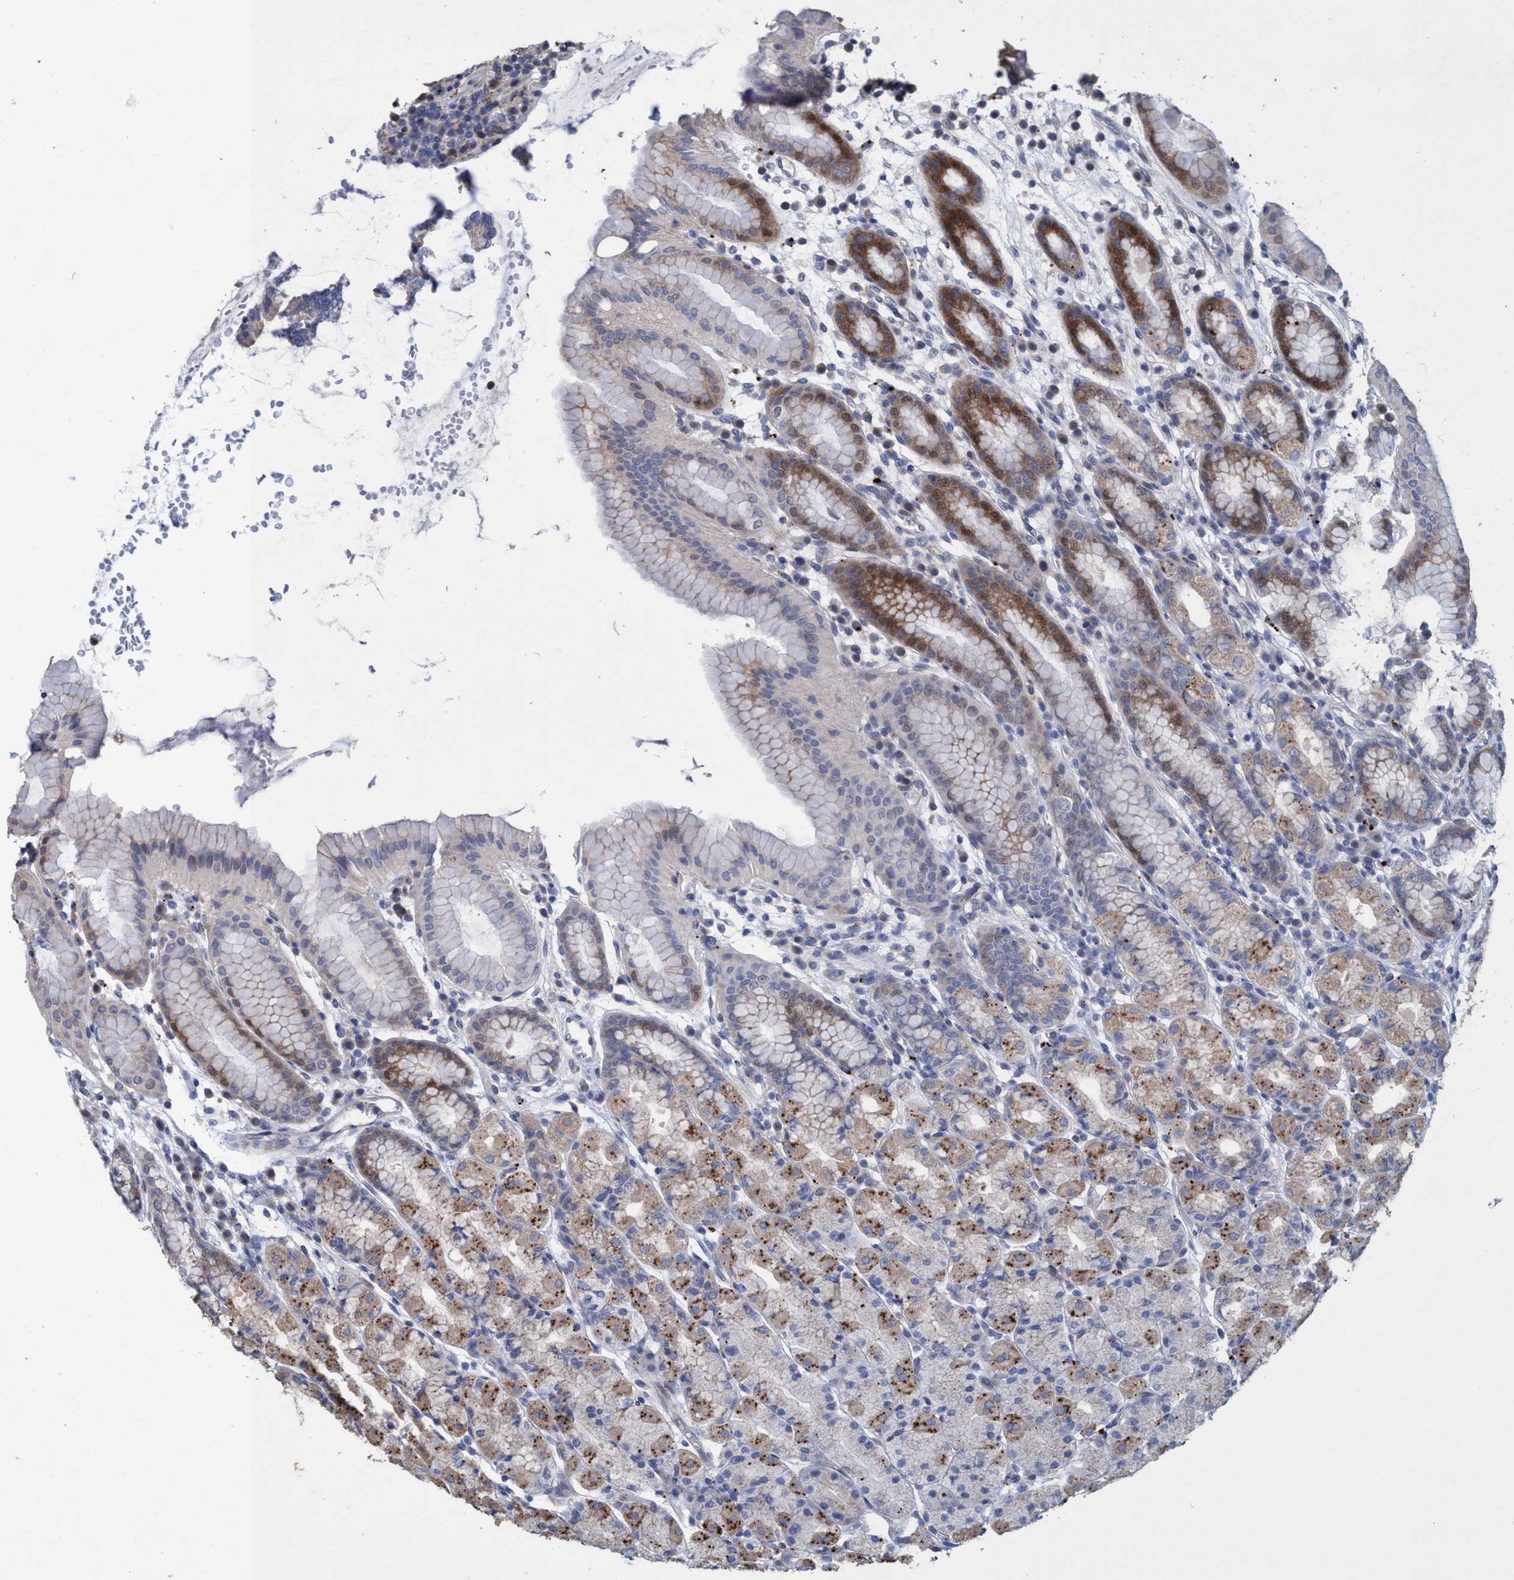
{"staining": {"intensity": "moderate", "quantity": "25%-75%", "location": "cytoplasmic/membranous,nuclear"}, "tissue": "stomach", "cell_type": "Glandular cells", "image_type": "normal", "snomed": [{"axis": "morphology", "description": "Normal tissue, NOS"}, {"axis": "topography", "description": "Stomach, upper"}], "caption": "A medium amount of moderate cytoplasmic/membranous,nuclear positivity is appreciated in about 25%-75% of glandular cells in benign stomach.", "gene": "BBS9", "patient": {"sex": "male", "age": 68}}